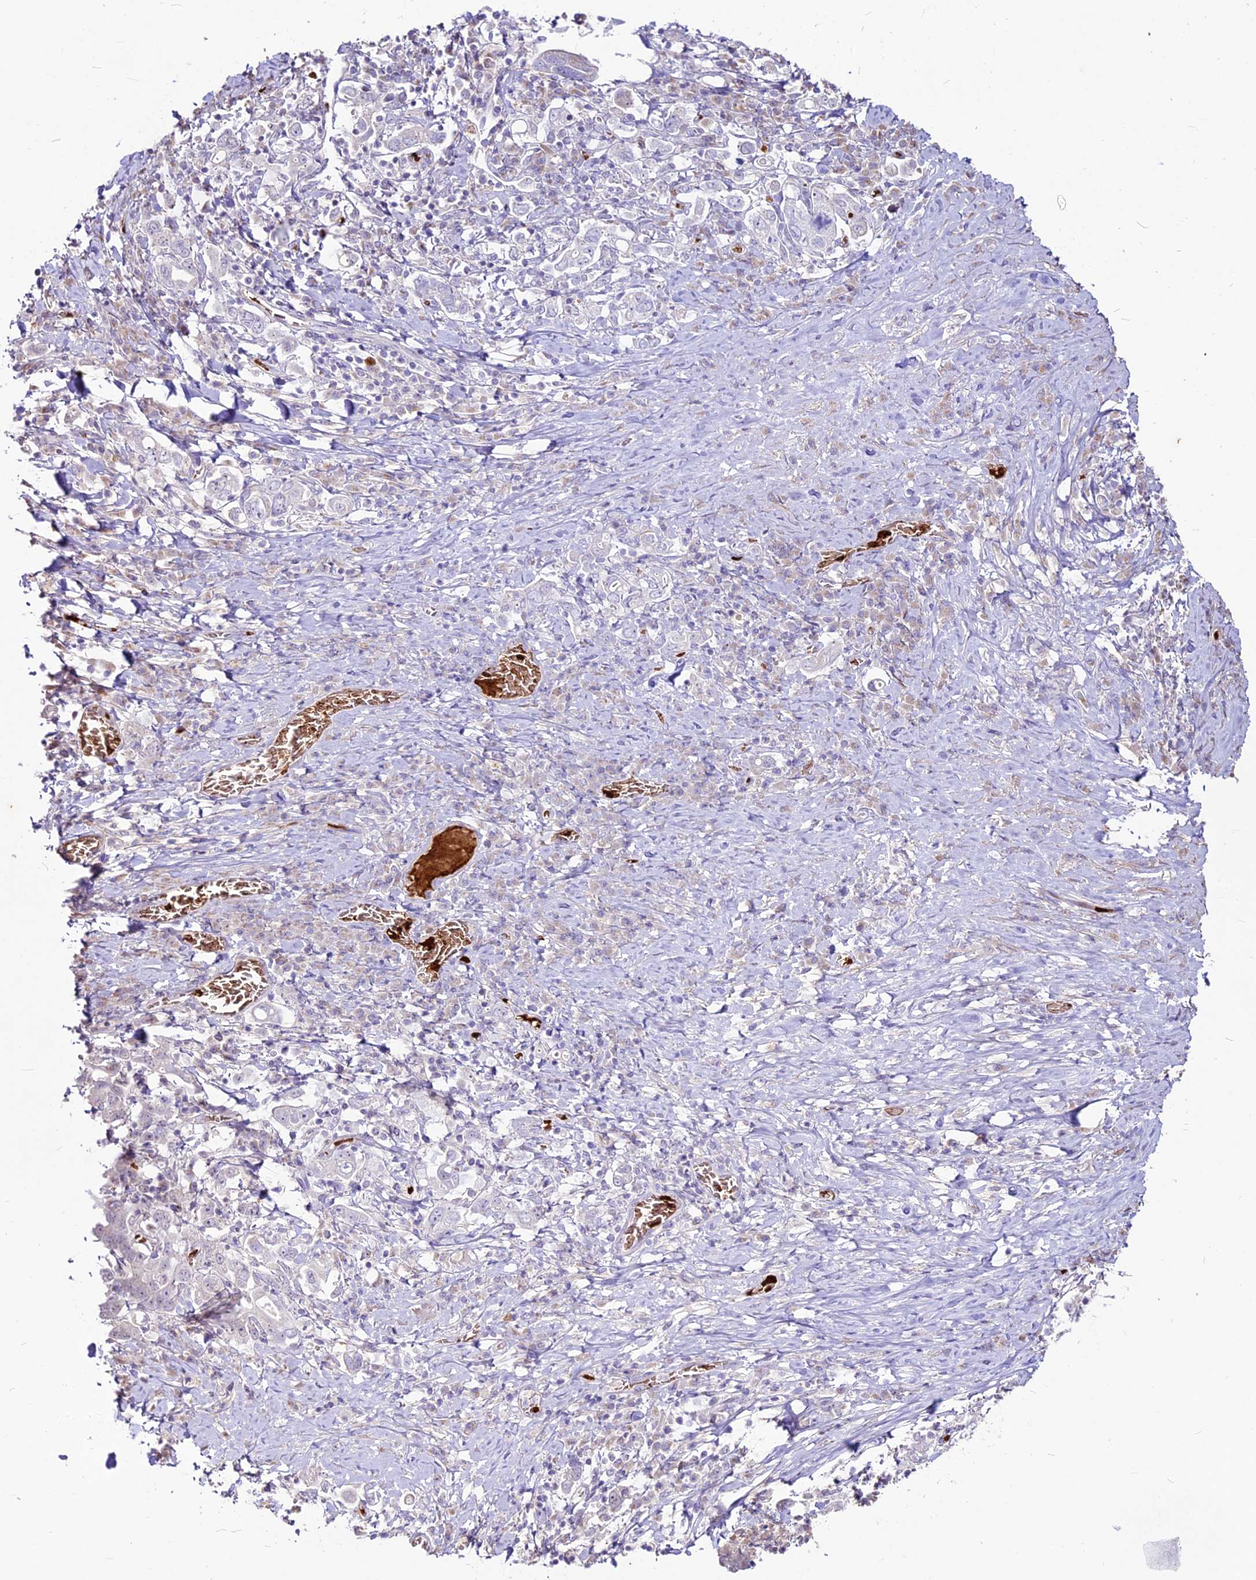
{"staining": {"intensity": "negative", "quantity": "none", "location": "none"}, "tissue": "stomach cancer", "cell_type": "Tumor cells", "image_type": "cancer", "snomed": [{"axis": "morphology", "description": "Adenocarcinoma, NOS"}, {"axis": "topography", "description": "Stomach, upper"}, {"axis": "topography", "description": "Stomach"}], "caption": "Stomach adenocarcinoma was stained to show a protein in brown. There is no significant staining in tumor cells. (DAB IHC visualized using brightfield microscopy, high magnification).", "gene": "SUSD3", "patient": {"sex": "male", "age": 62}}